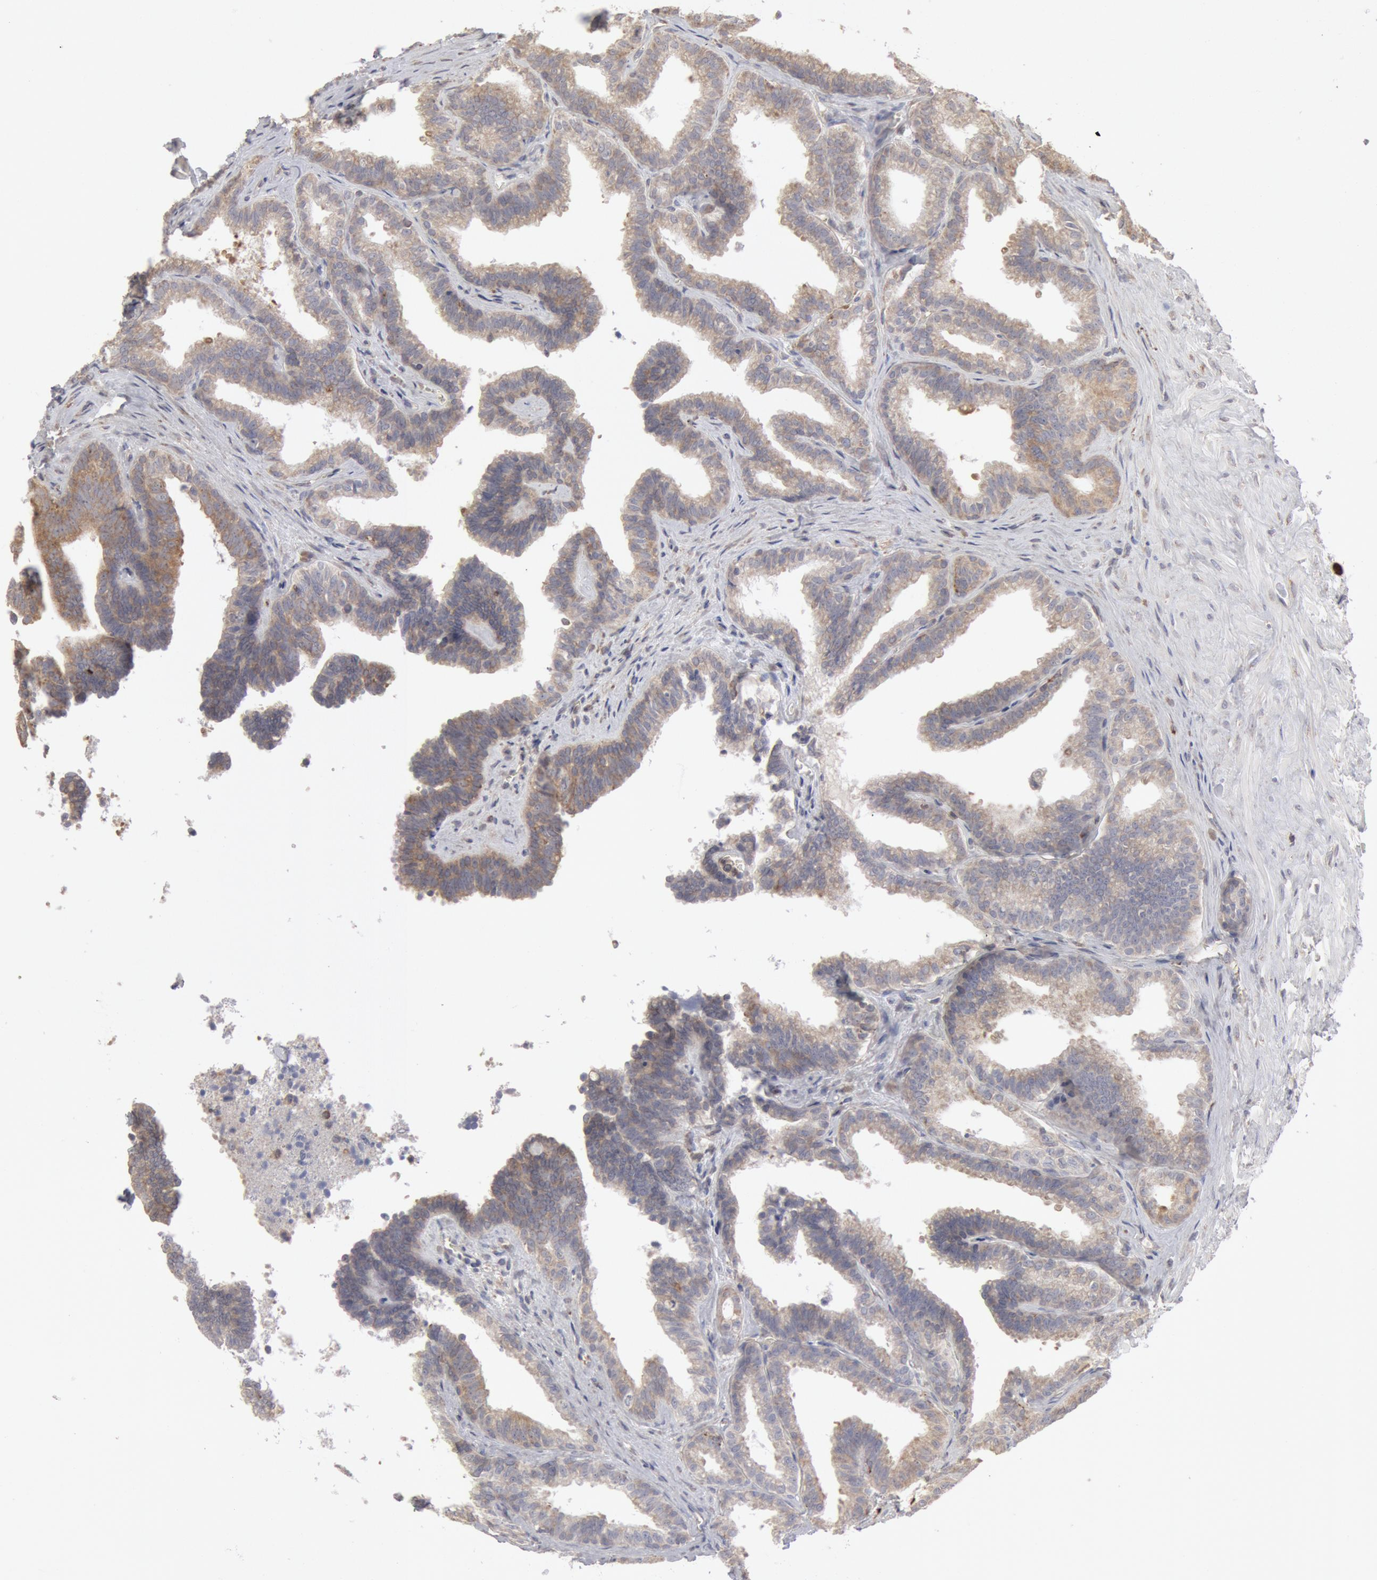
{"staining": {"intensity": "negative", "quantity": "none", "location": "none"}, "tissue": "seminal vesicle", "cell_type": "Glandular cells", "image_type": "normal", "snomed": [{"axis": "morphology", "description": "Normal tissue, NOS"}, {"axis": "topography", "description": "Seminal veicle"}], "caption": "Immunohistochemistry (IHC) of unremarkable seminal vesicle shows no expression in glandular cells.", "gene": "OSBPL8", "patient": {"sex": "male", "age": 26}}